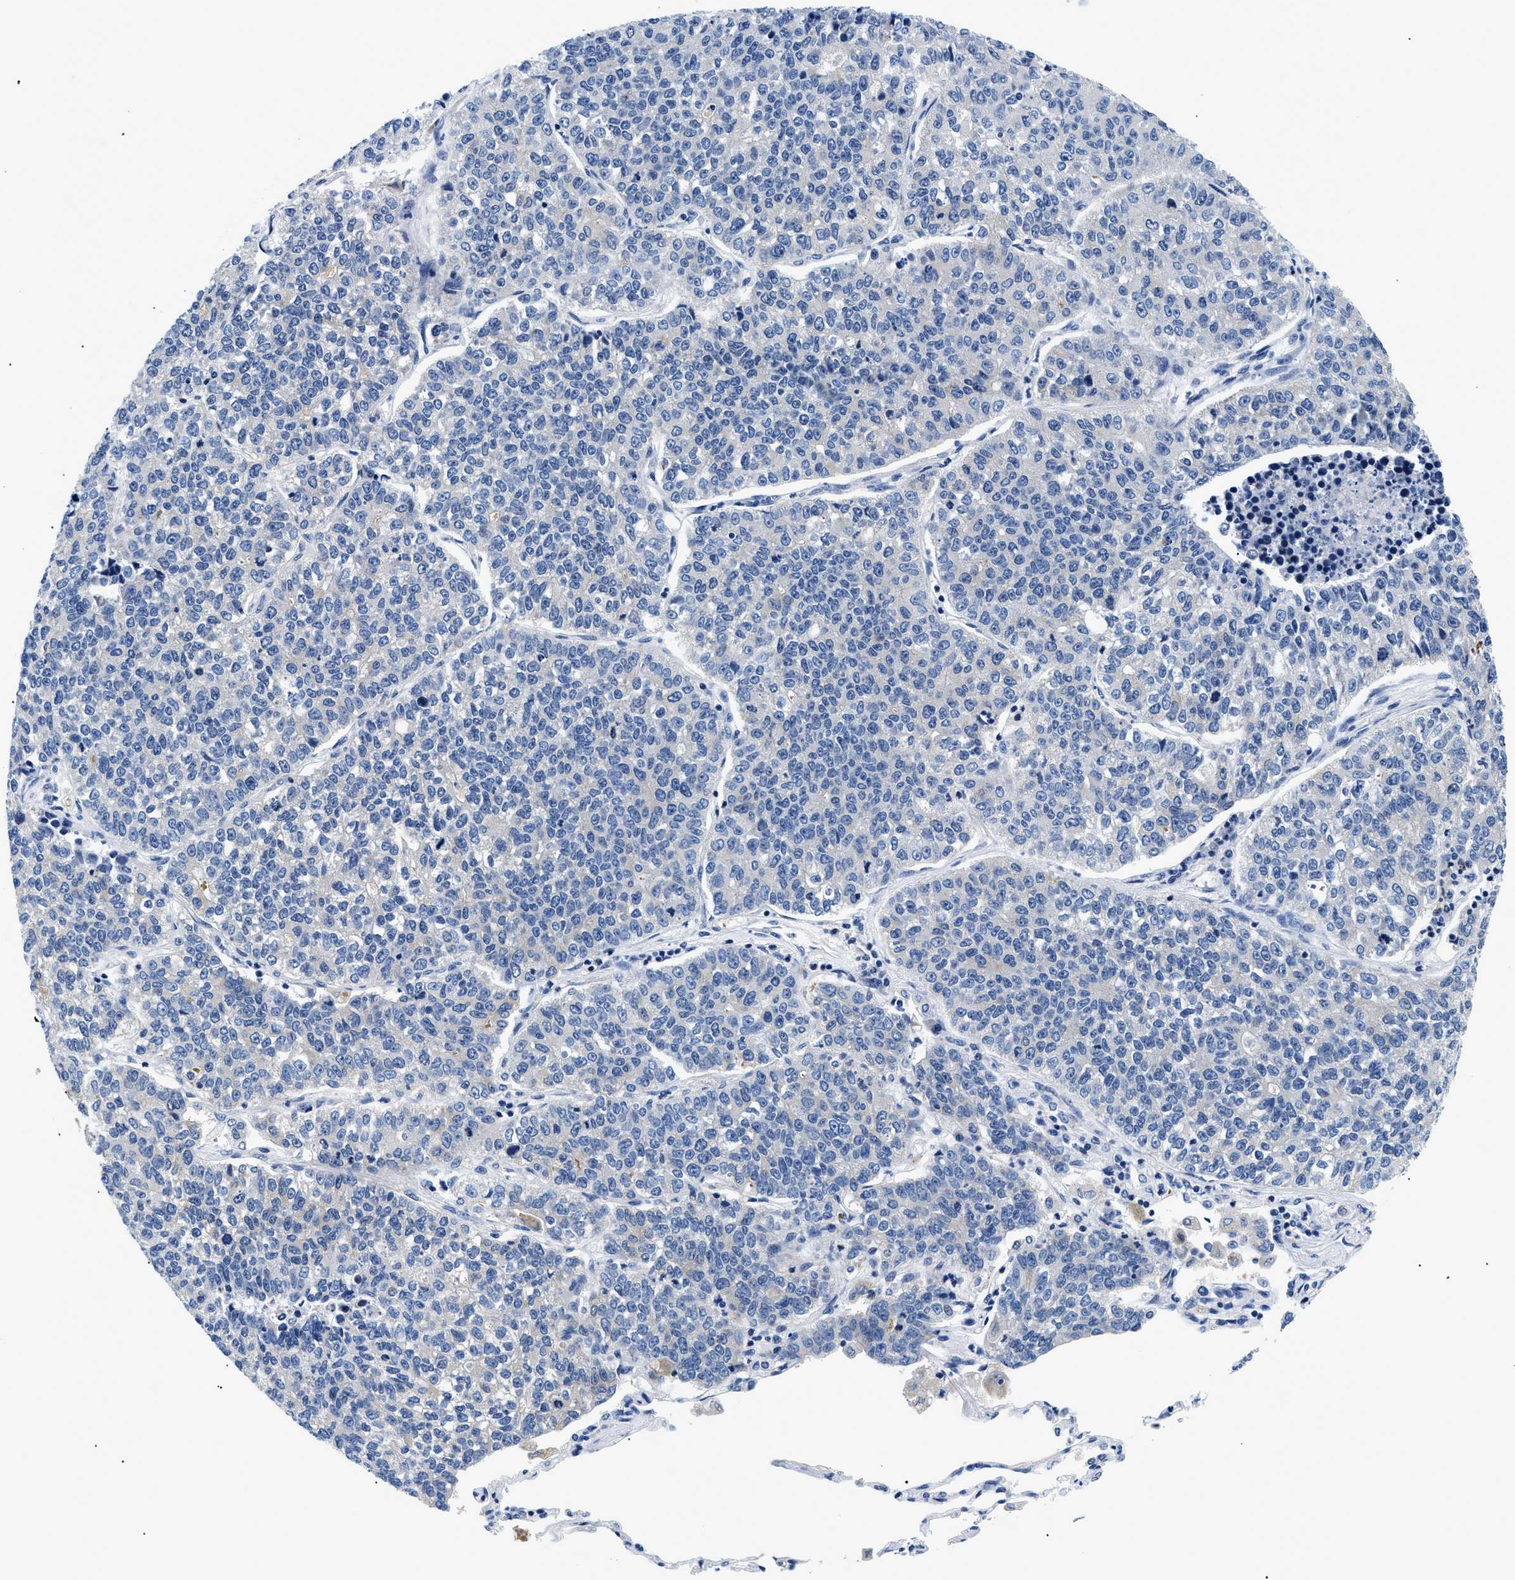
{"staining": {"intensity": "negative", "quantity": "none", "location": "none"}, "tissue": "lung cancer", "cell_type": "Tumor cells", "image_type": "cancer", "snomed": [{"axis": "morphology", "description": "Adenocarcinoma, NOS"}, {"axis": "topography", "description": "Lung"}], "caption": "This histopathology image is of lung cancer stained with immunohistochemistry (IHC) to label a protein in brown with the nuclei are counter-stained blue. There is no positivity in tumor cells. The staining was performed using DAB to visualize the protein expression in brown, while the nuclei were stained in blue with hematoxylin (Magnification: 20x).", "gene": "MEA1", "patient": {"sex": "male", "age": 49}}